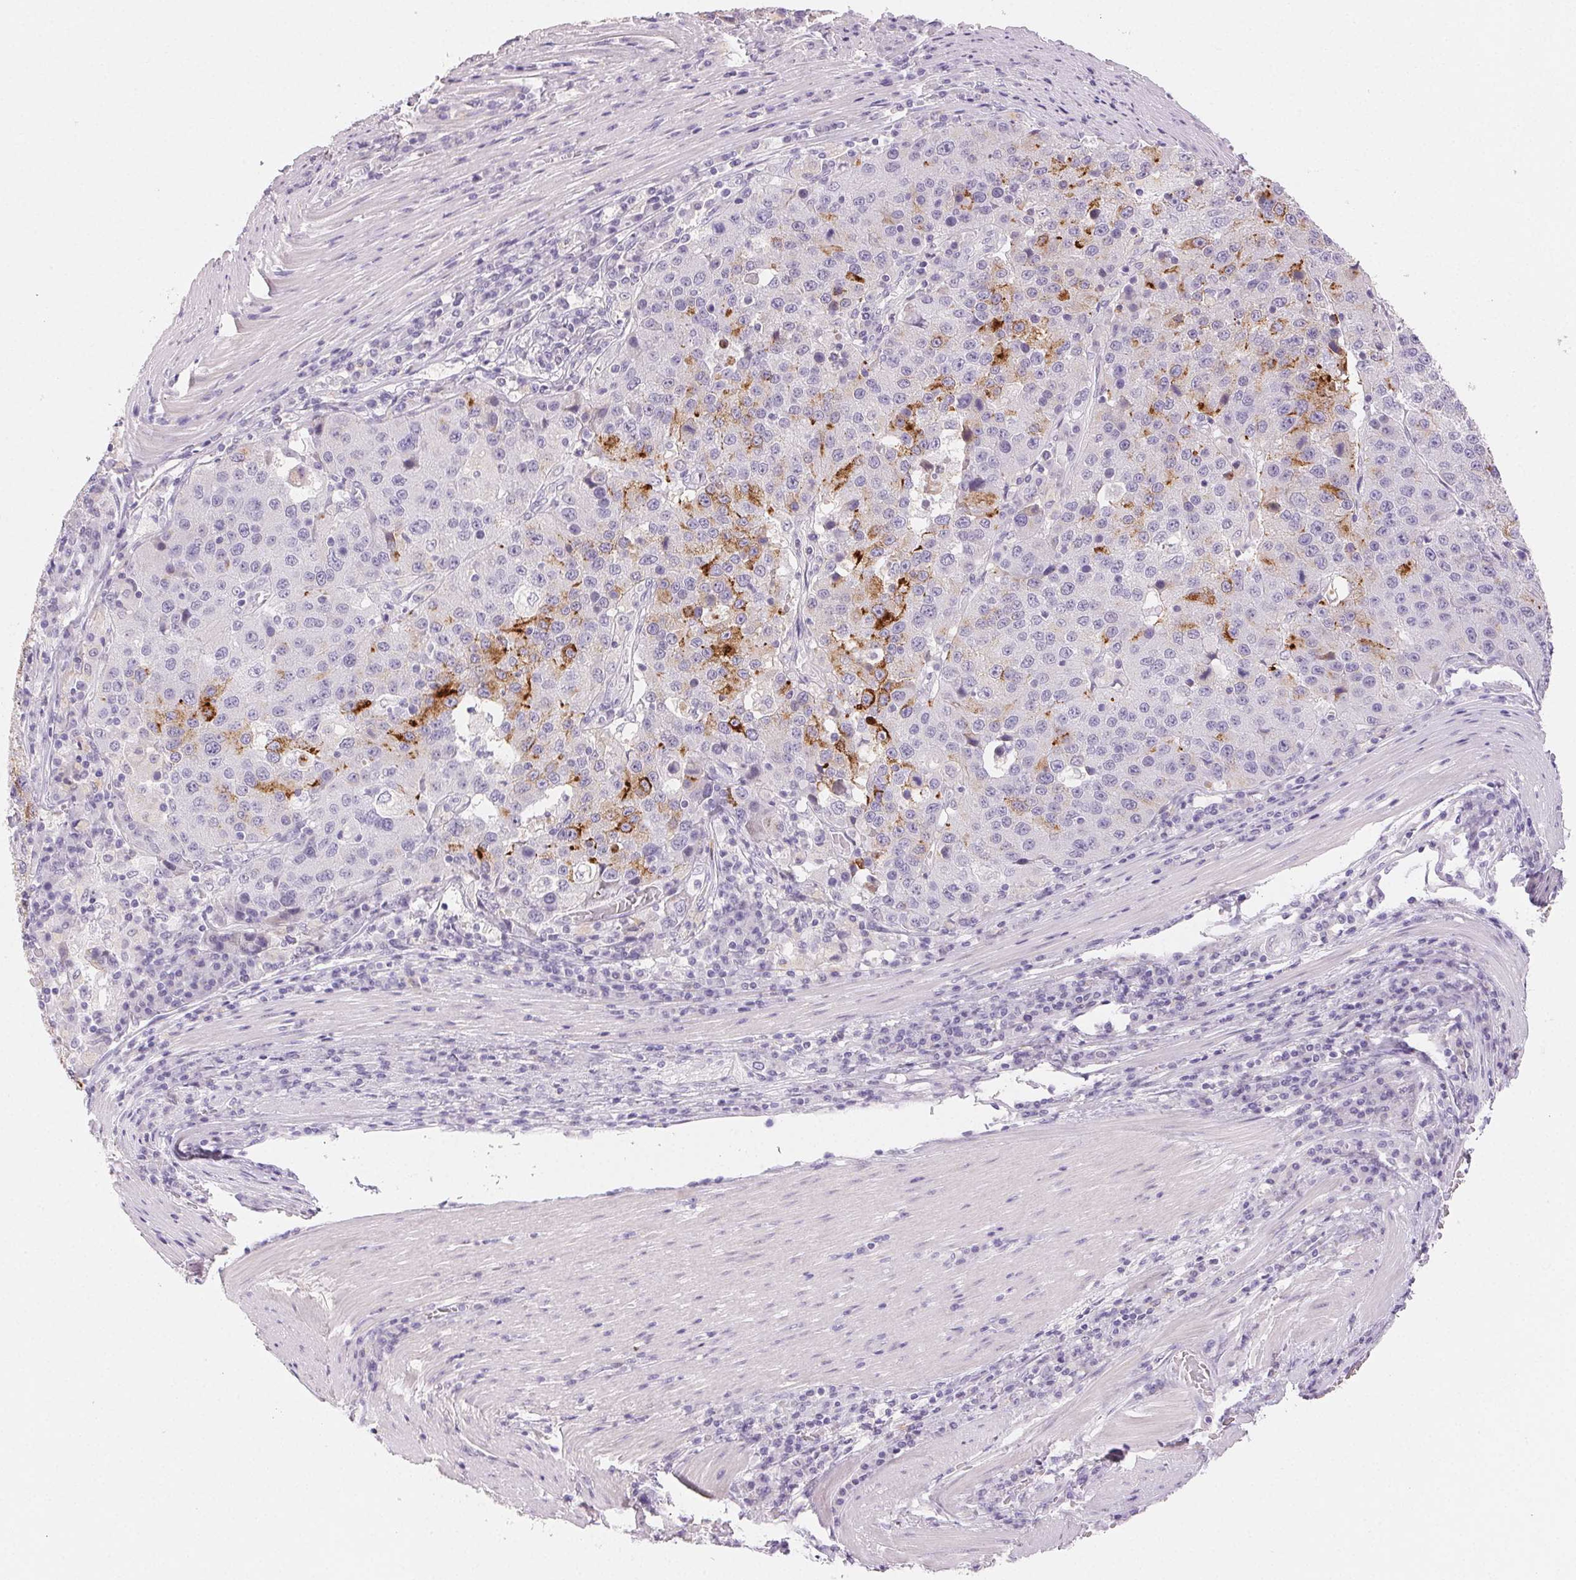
{"staining": {"intensity": "strong", "quantity": "<25%", "location": "cytoplasmic/membranous"}, "tissue": "stomach cancer", "cell_type": "Tumor cells", "image_type": "cancer", "snomed": [{"axis": "morphology", "description": "Adenocarcinoma, NOS"}, {"axis": "topography", "description": "Stomach"}], "caption": "Protein staining of stomach adenocarcinoma tissue exhibits strong cytoplasmic/membranous positivity in about <25% of tumor cells.", "gene": "BPIFB2", "patient": {"sex": "male", "age": 71}}